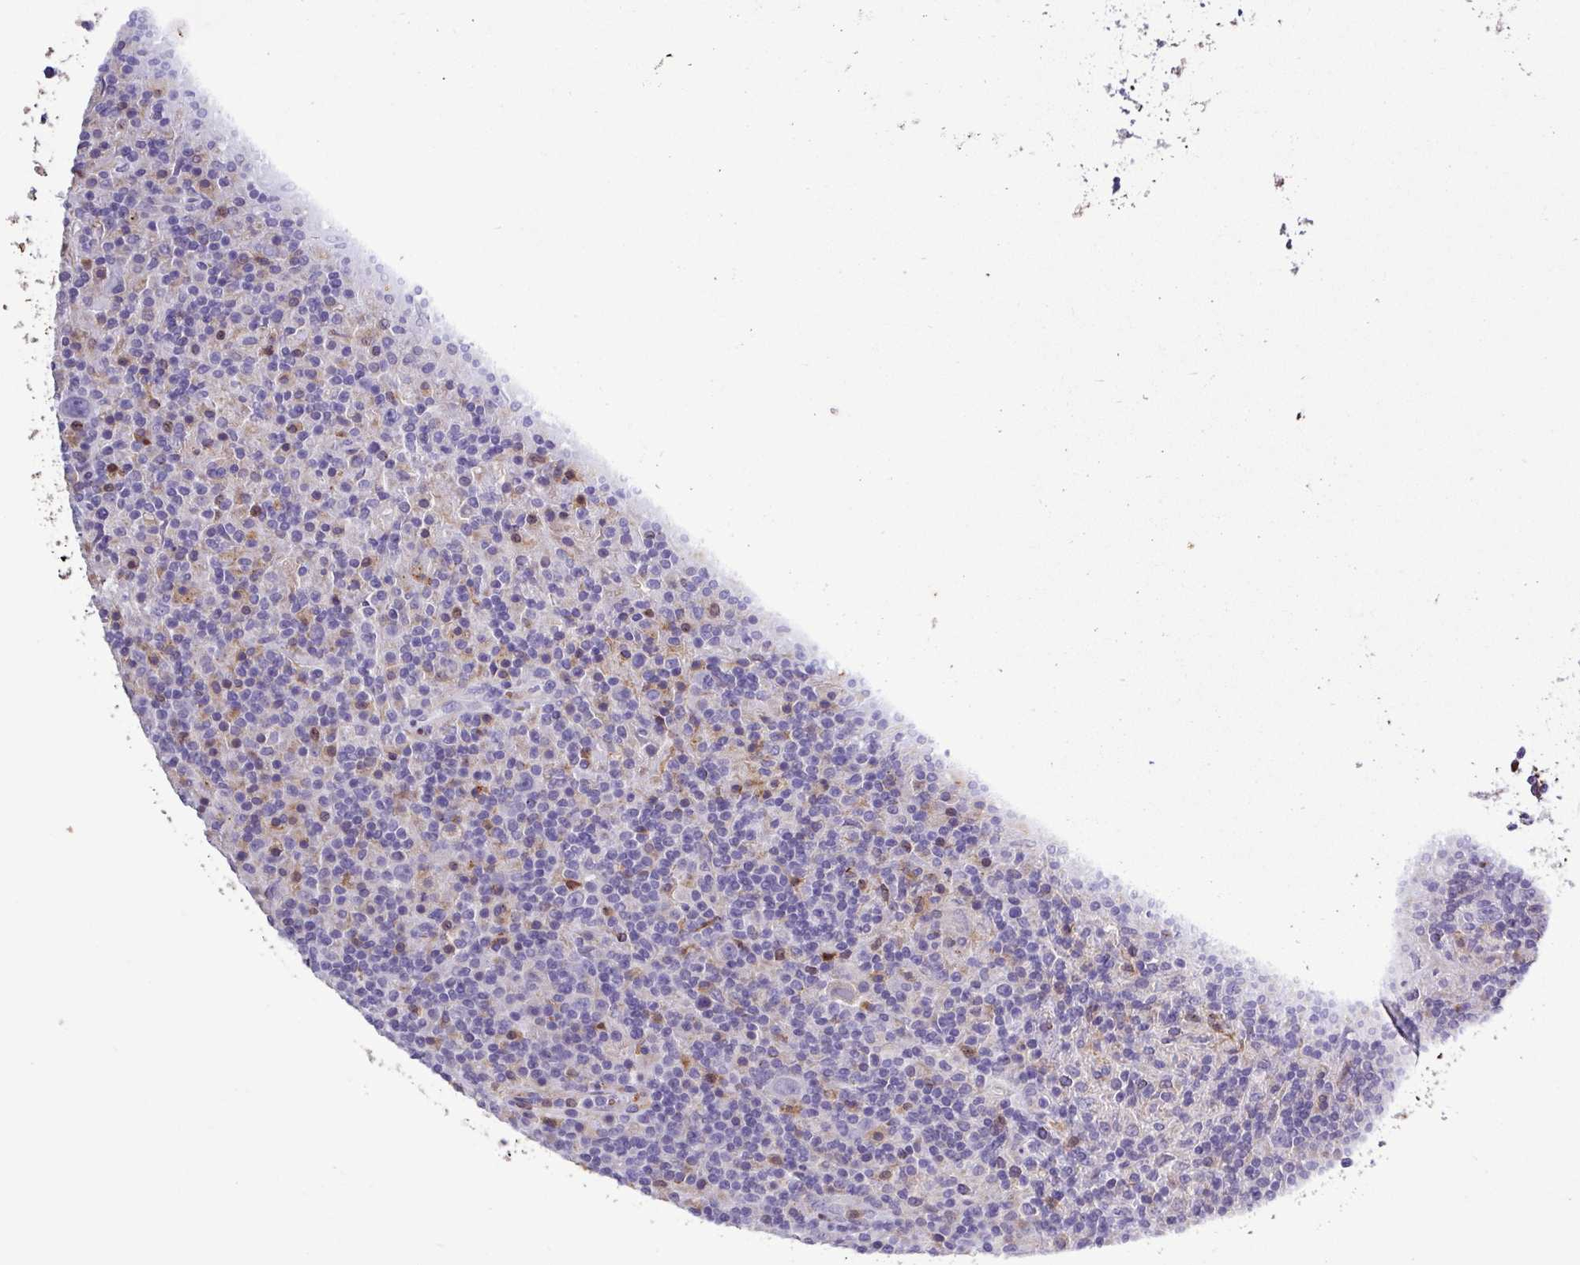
{"staining": {"intensity": "negative", "quantity": "none", "location": "none"}, "tissue": "lymphoma", "cell_type": "Tumor cells", "image_type": "cancer", "snomed": [{"axis": "morphology", "description": "Hodgkin's disease, NOS"}, {"axis": "topography", "description": "Lymph node"}], "caption": "The histopathology image displays no significant staining in tumor cells of Hodgkin's disease.", "gene": "MGAT4B", "patient": {"sex": "male", "age": 70}}